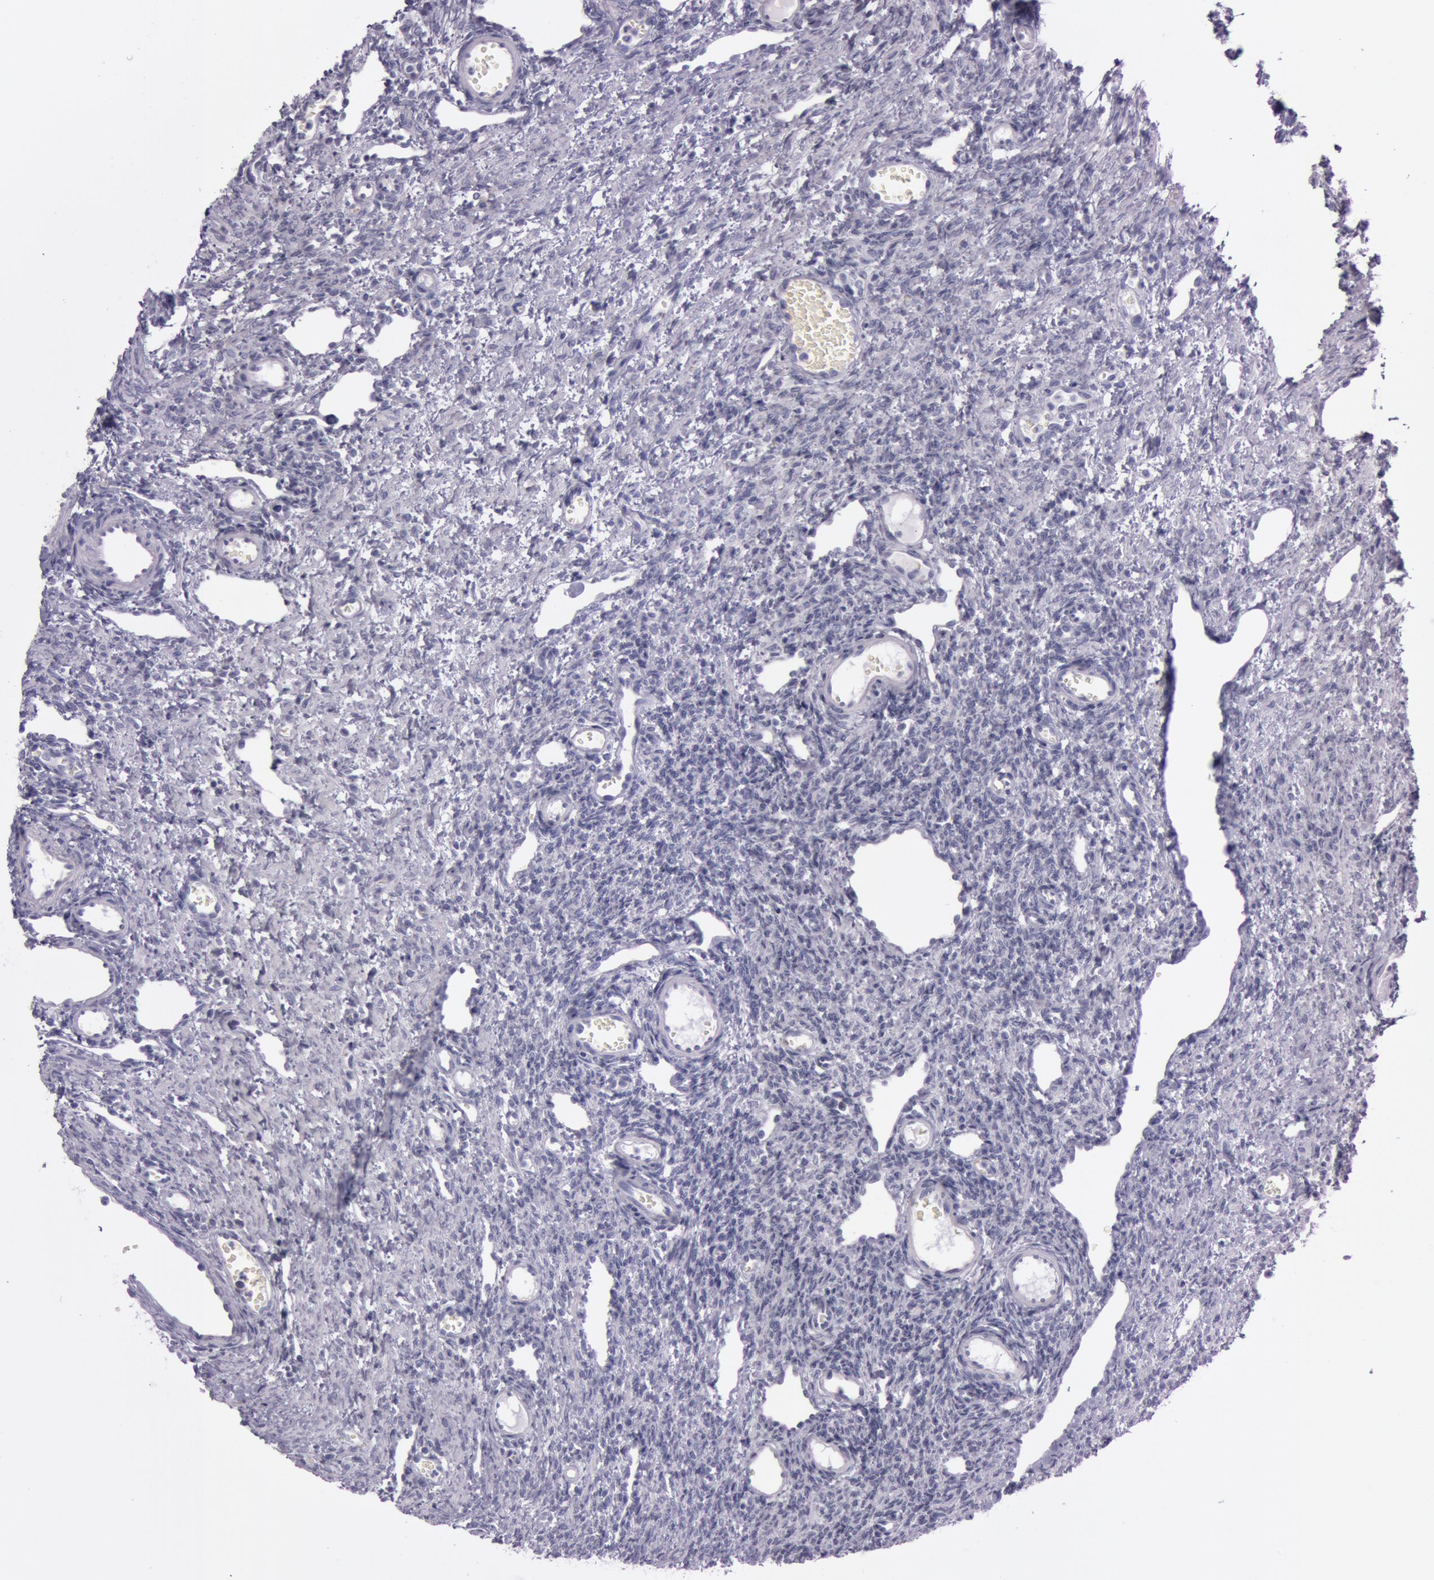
{"staining": {"intensity": "negative", "quantity": "none", "location": "none"}, "tissue": "ovary", "cell_type": "Follicle cells", "image_type": "normal", "snomed": [{"axis": "morphology", "description": "Normal tissue, NOS"}, {"axis": "topography", "description": "Ovary"}], "caption": "High power microscopy photomicrograph of an immunohistochemistry (IHC) histopathology image of normal ovary, revealing no significant staining in follicle cells. (Immunohistochemistry (ihc), brightfield microscopy, high magnification).", "gene": "FOLH1", "patient": {"sex": "female", "age": 33}}